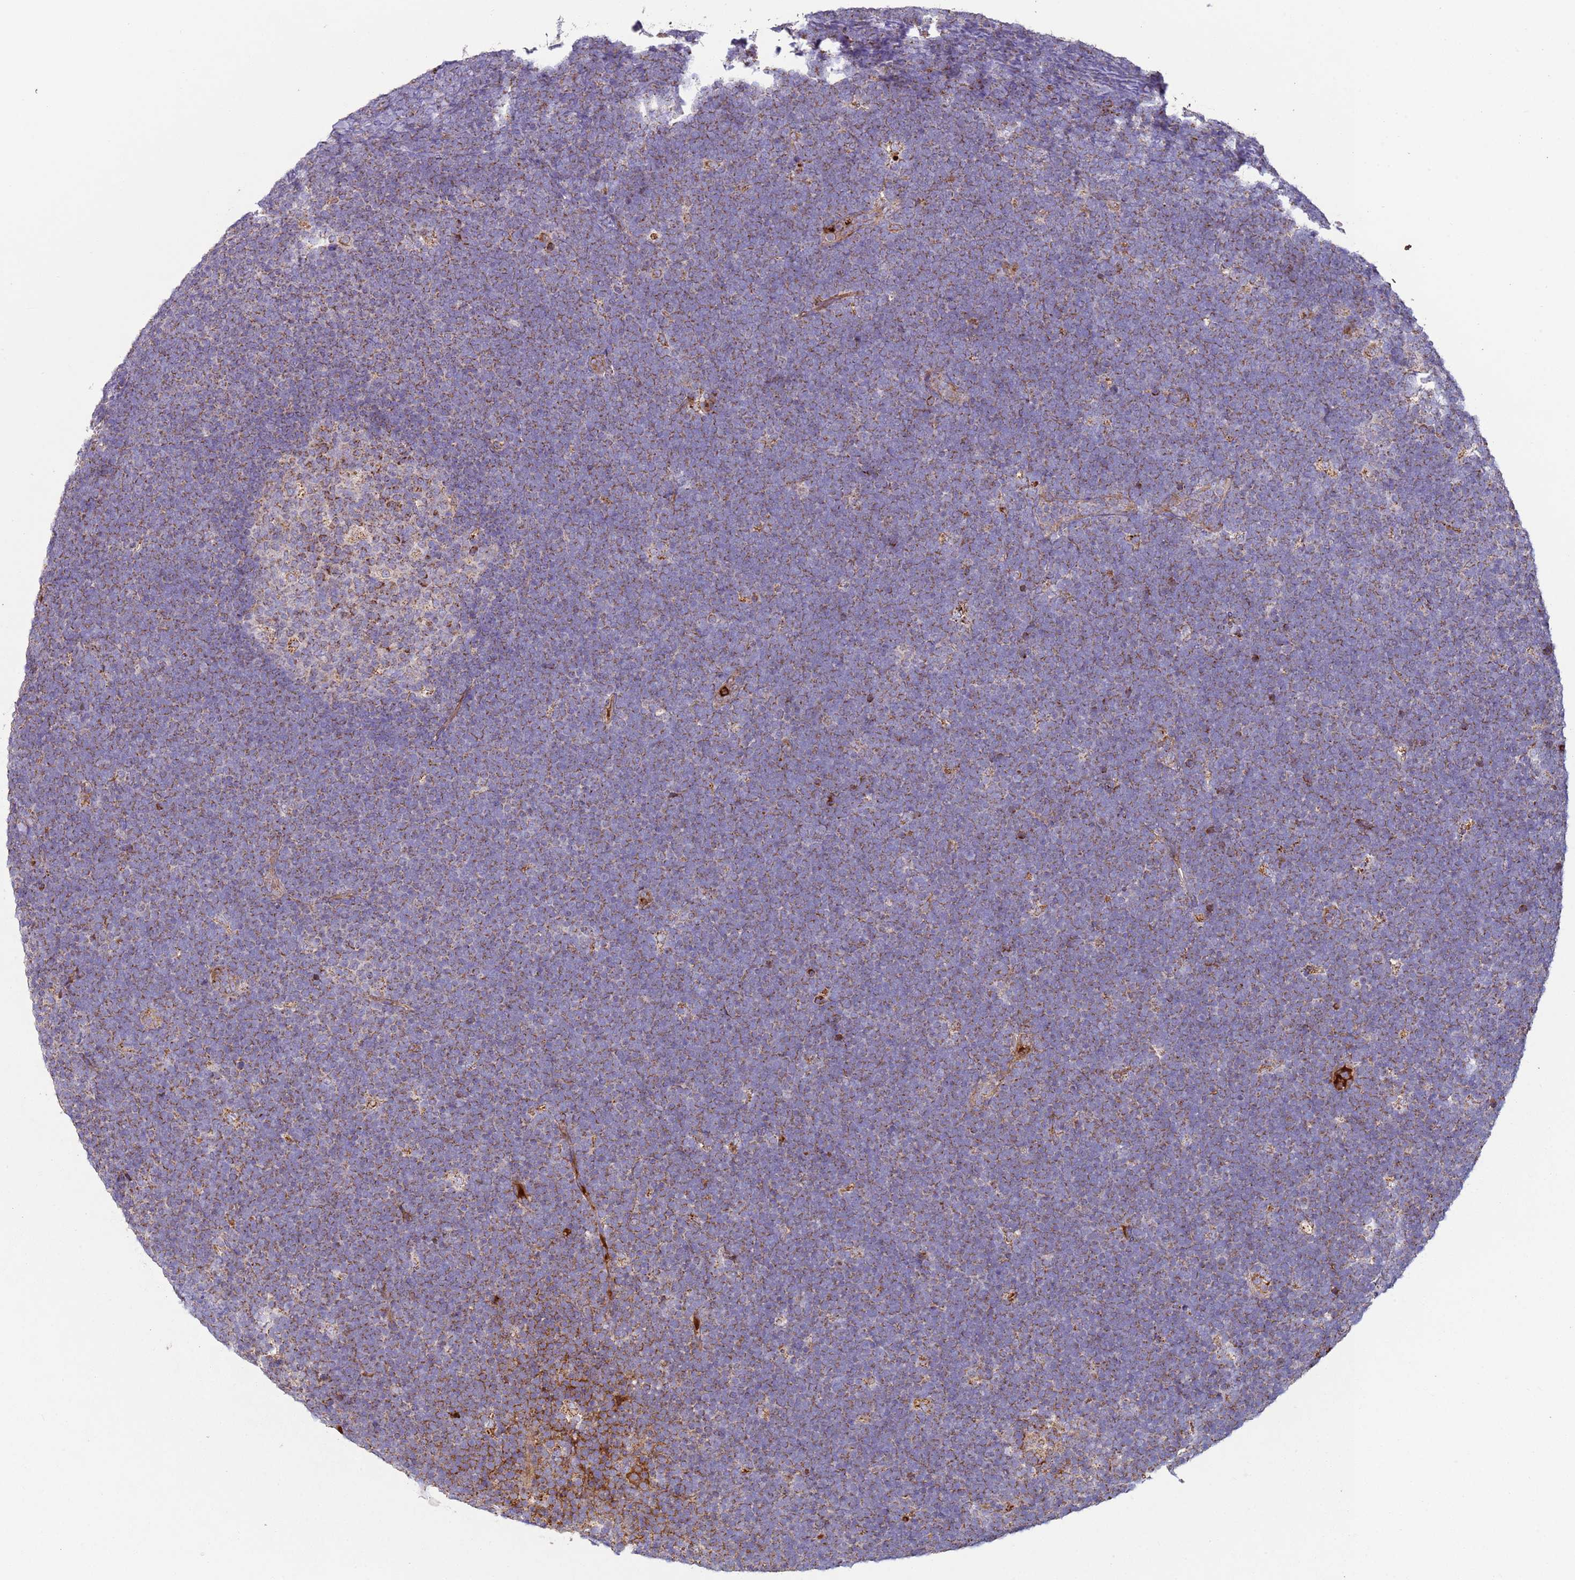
{"staining": {"intensity": "moderate", "quantity": "25%-75%", "location": "cytoplasmic/membranous"}, "tissue": "lymphoma", "cell_type": "Tumor cells", "image_type": "cancer", "snomed": [{"axis": "morphology", "description": "Malignant lymphoma, non-Hodgkin's type, High grade"}, {"axis": "topography", "description": "Lymph node"}], "caption": "Lymphoma stained with a brown dye demonstrates moderate cytoplasmic/membranous positive expression in approximately 25%-75% of tumor cells.", "gene": "FBXO33", "patient": {"sex": "male", "age": 13}}